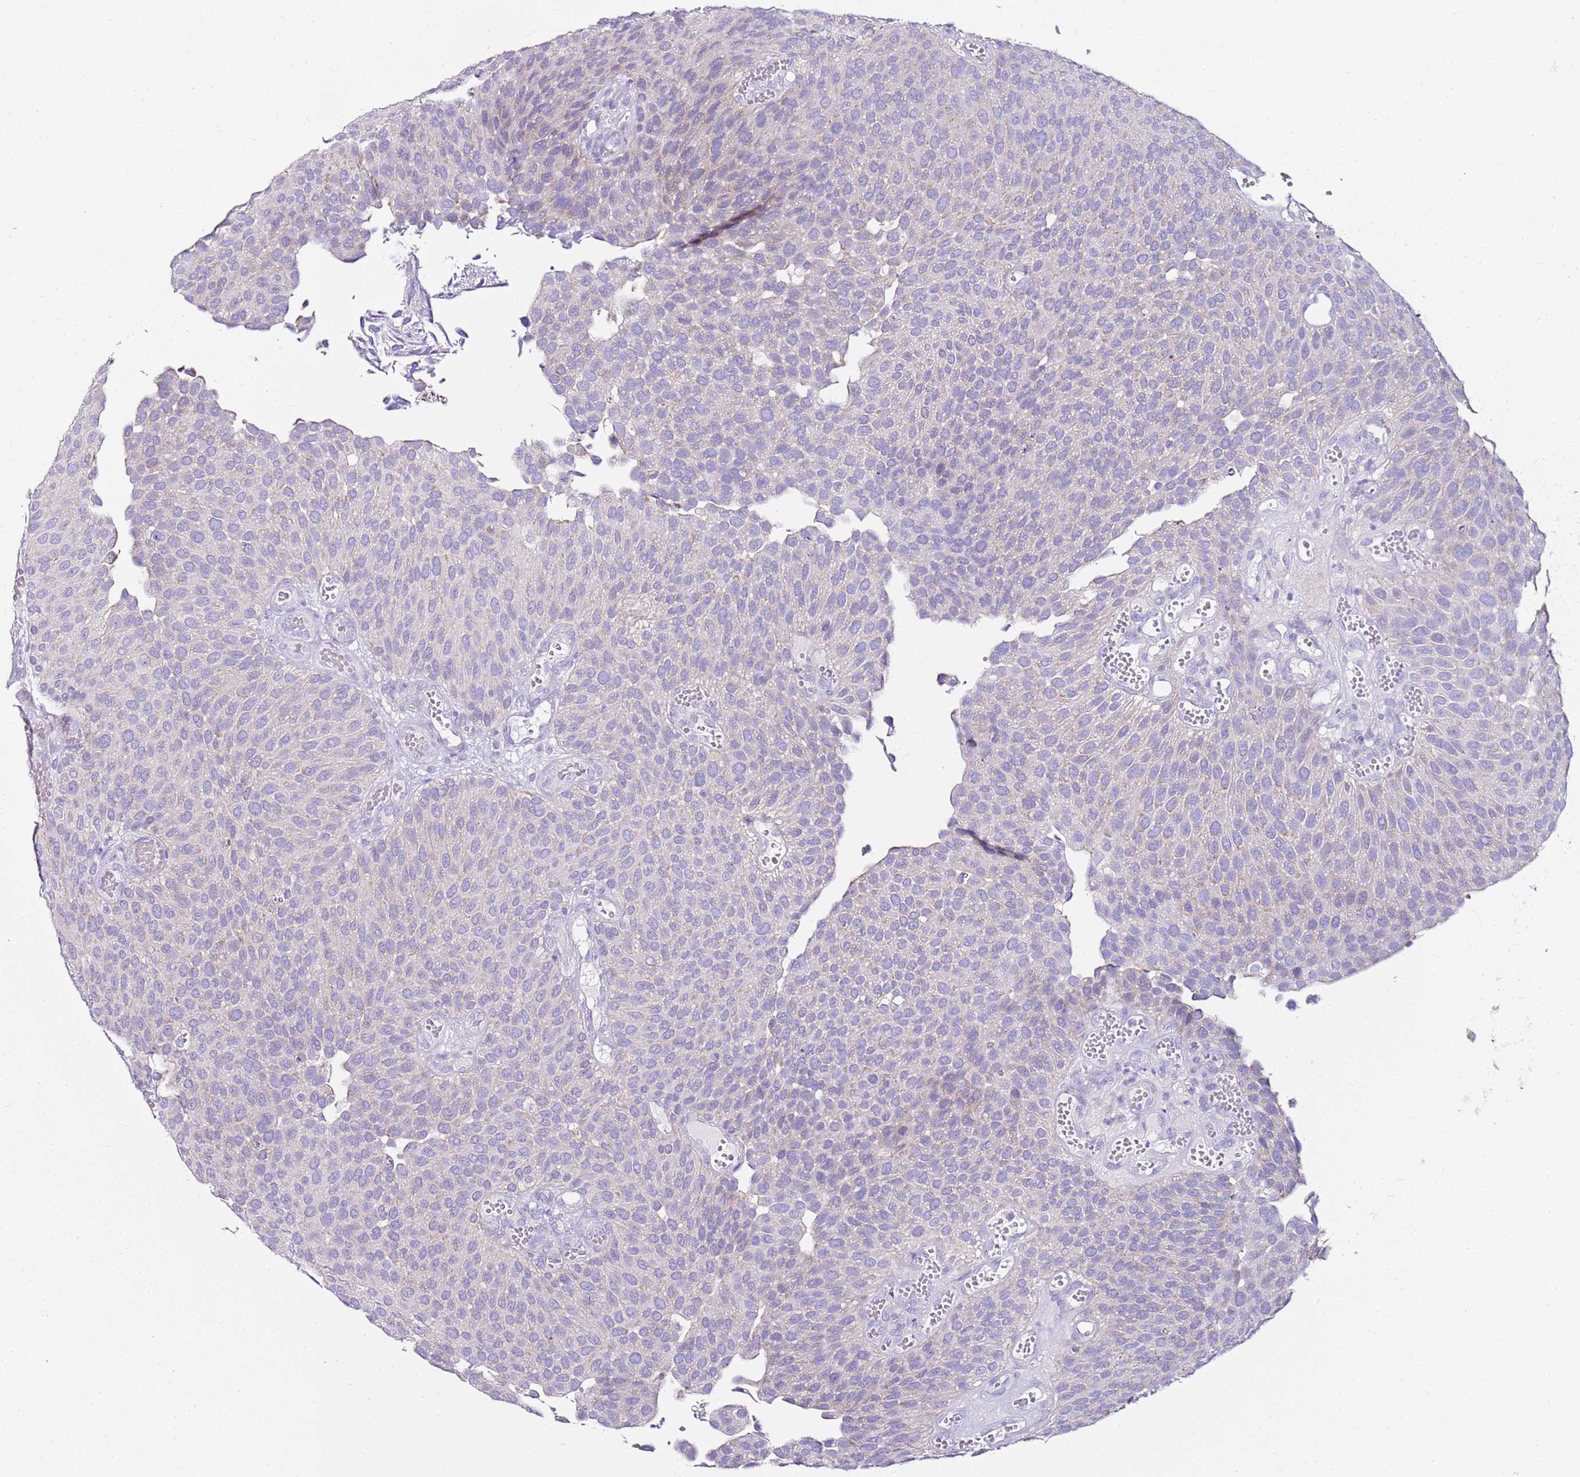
{"staining": {"intensity": "negative", "quantity": "none", "location": "none"}, "tissue": "urothelial cancer", "cell_type": "Tumor cells", "image_type": "cancer", "snomed": [{"axis": "morphology", "description": "Urothelial carcinoma, Low grade"}, {"axis": "topography", "description": "Urinary bladder"}], "caption": "Urothelial carcinoma (low-grade) stained for a protein using IHC displays no expression tumor cells.", "gene": "MYBPC3", "patient": {"sex": "male", "age": 89}}